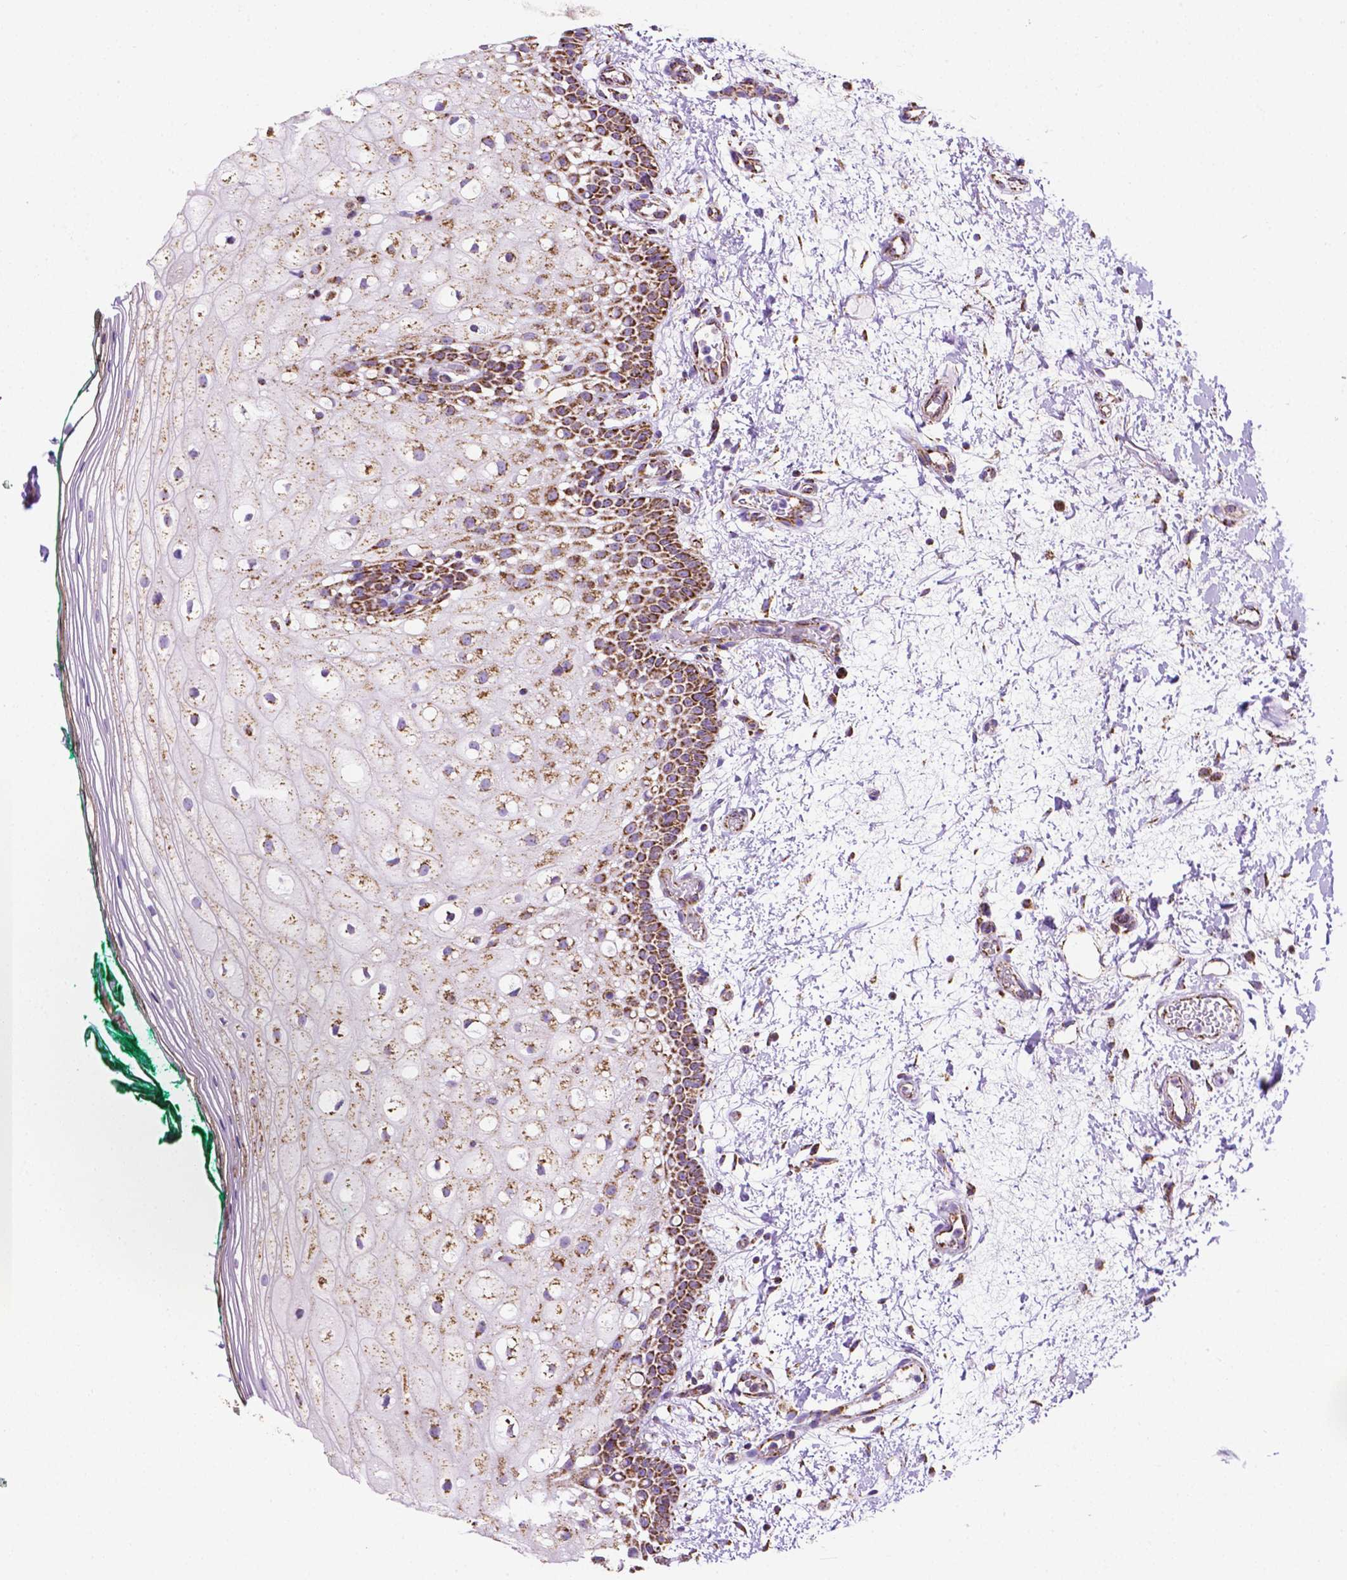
{"staining": {"intensity": "strong", "quantity": ">75%", "location": "cytoplasmic/membranous"}, "tissue": "oral mucosa", "cell_type": "Squamous epithelial cells", "image_type": "normal", "snomed": [{"axis": "morphology", "description": "Normal tissue, NOS"}, {"axis": "topography", "description": "Oral tissue"}], "caption": "Immunohistochemistry (IHC) of normal oral mucosa demonstrates high levels of strong cytoplasmic/membranous expression in approximately >75% of squamous epithelial cells.", "gene": "RMDN3", "patient": {"sex": "female", "age": 83}}